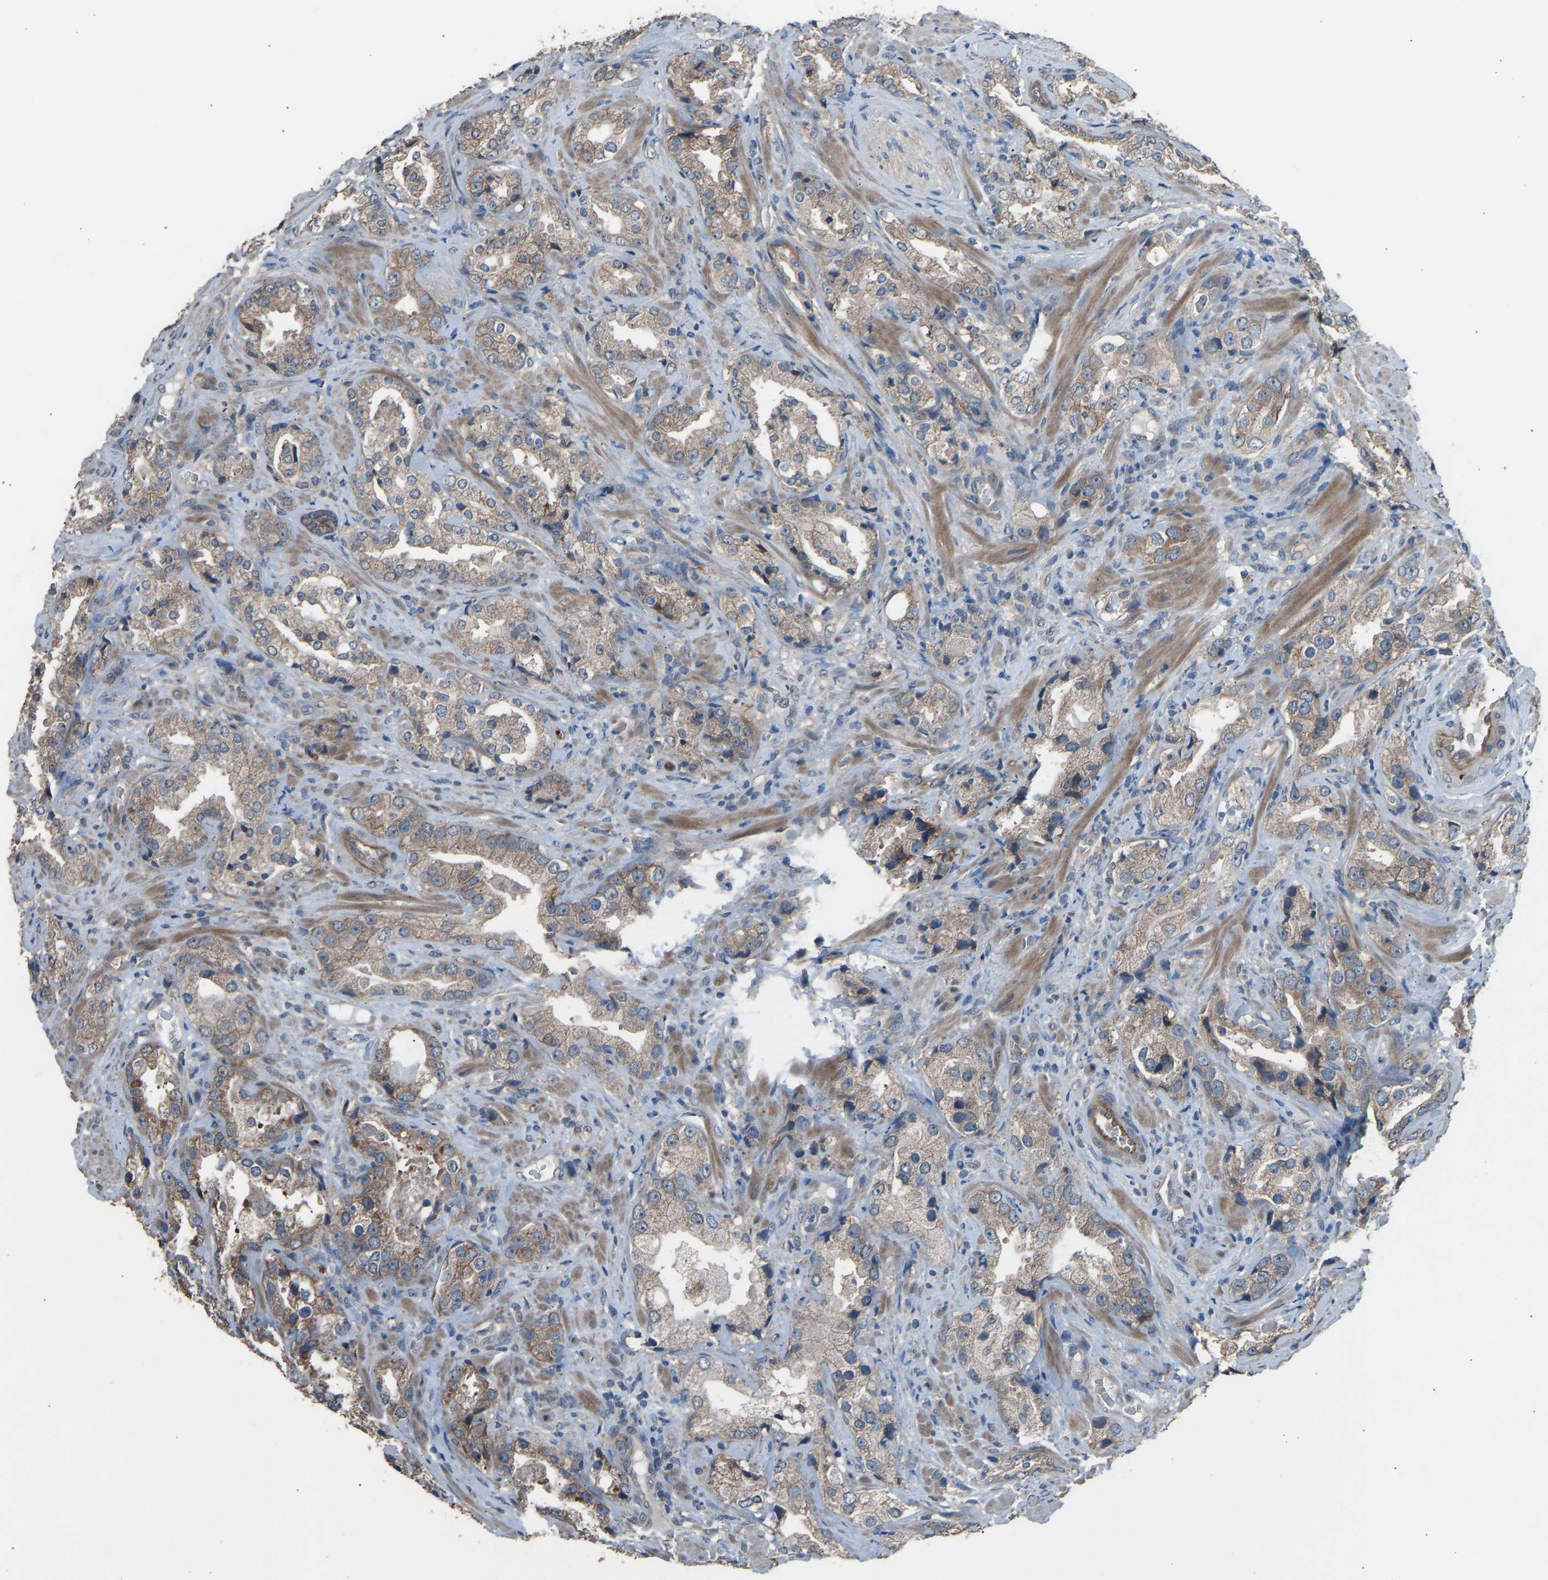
{"staining": {"intensity": "moderate", "quantity": ">75%", "location": "cytoplasmic/membranous"}, "tissue": "prostate cancer", "cell_type": "Tumor cells", "image_type": "cancer", "snomed": [{"axis": "morphology", "description": "Adenocarcinoma, High grade"}, {"axis": "topography", "description": "Prostate"}], "caption": "This image displays prostate cancer stained with immunohistochemistry (IHC) to label a protein in brown. The cytoplasmic/membranous of tumor cells show moderate positivity for the protein. Nuclei are counter-stained blue.", "gene": "SLC43A1", "patient": {"sex": "male", "age": 63}}